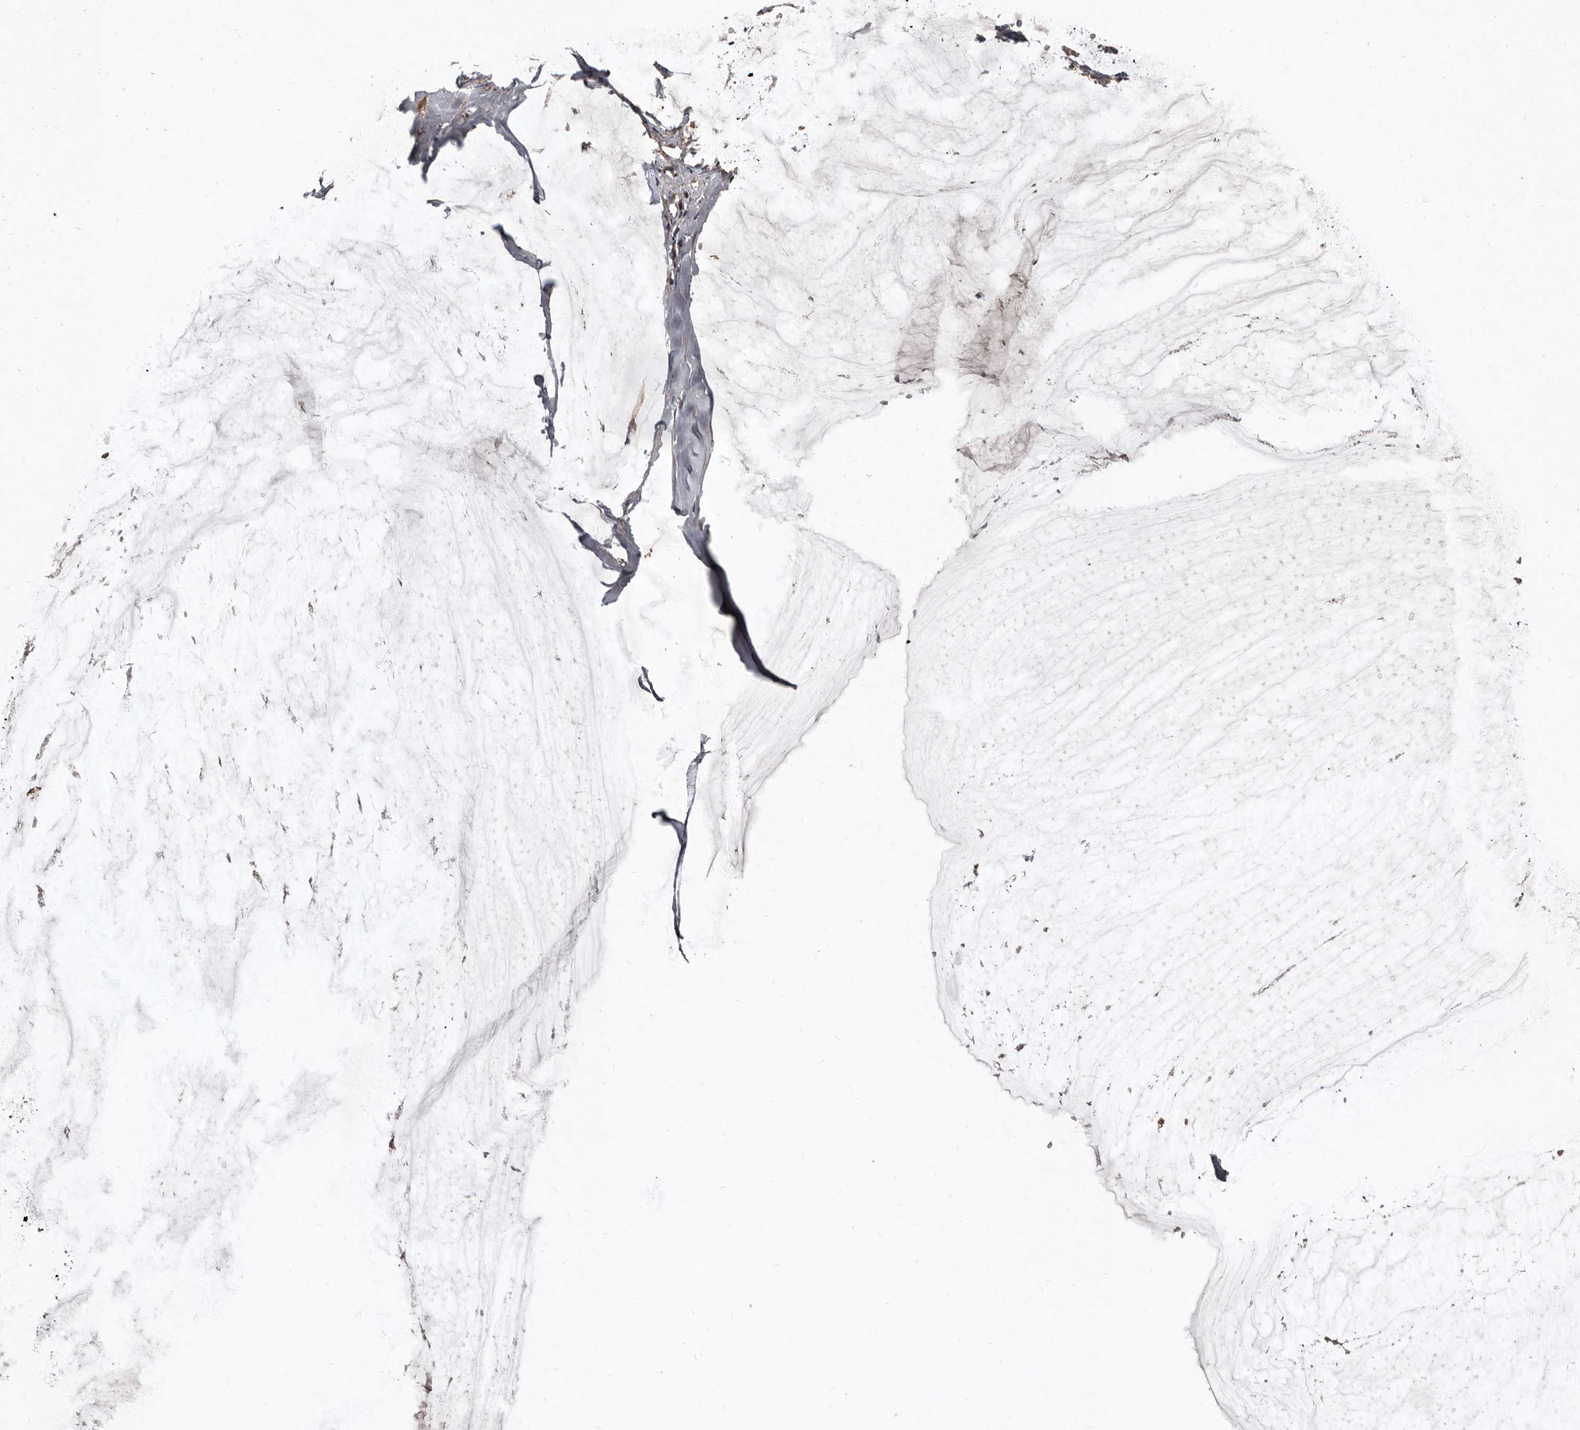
{"staining": {"intensity": "weak", "quantity": ">75%", "location": "cytoplasmic/membranous"}, "tissue": "ovarian cancer", "cell_type": "Tumor cells", "image_type": "cancer", "snomed": [{"axis": "morphology", "description": "Cystadenocarcinoma, mucinous, NOS"}, {"axis": "topography", "description": "Ovary"}], "caption": "Human ovarian cancer (mucinous cystadenocarcinoma) stained with a protein marker shows weak staining in tumor cells.", "gene": "GREB1", "patient": {"sex": "female", "age": 39}}